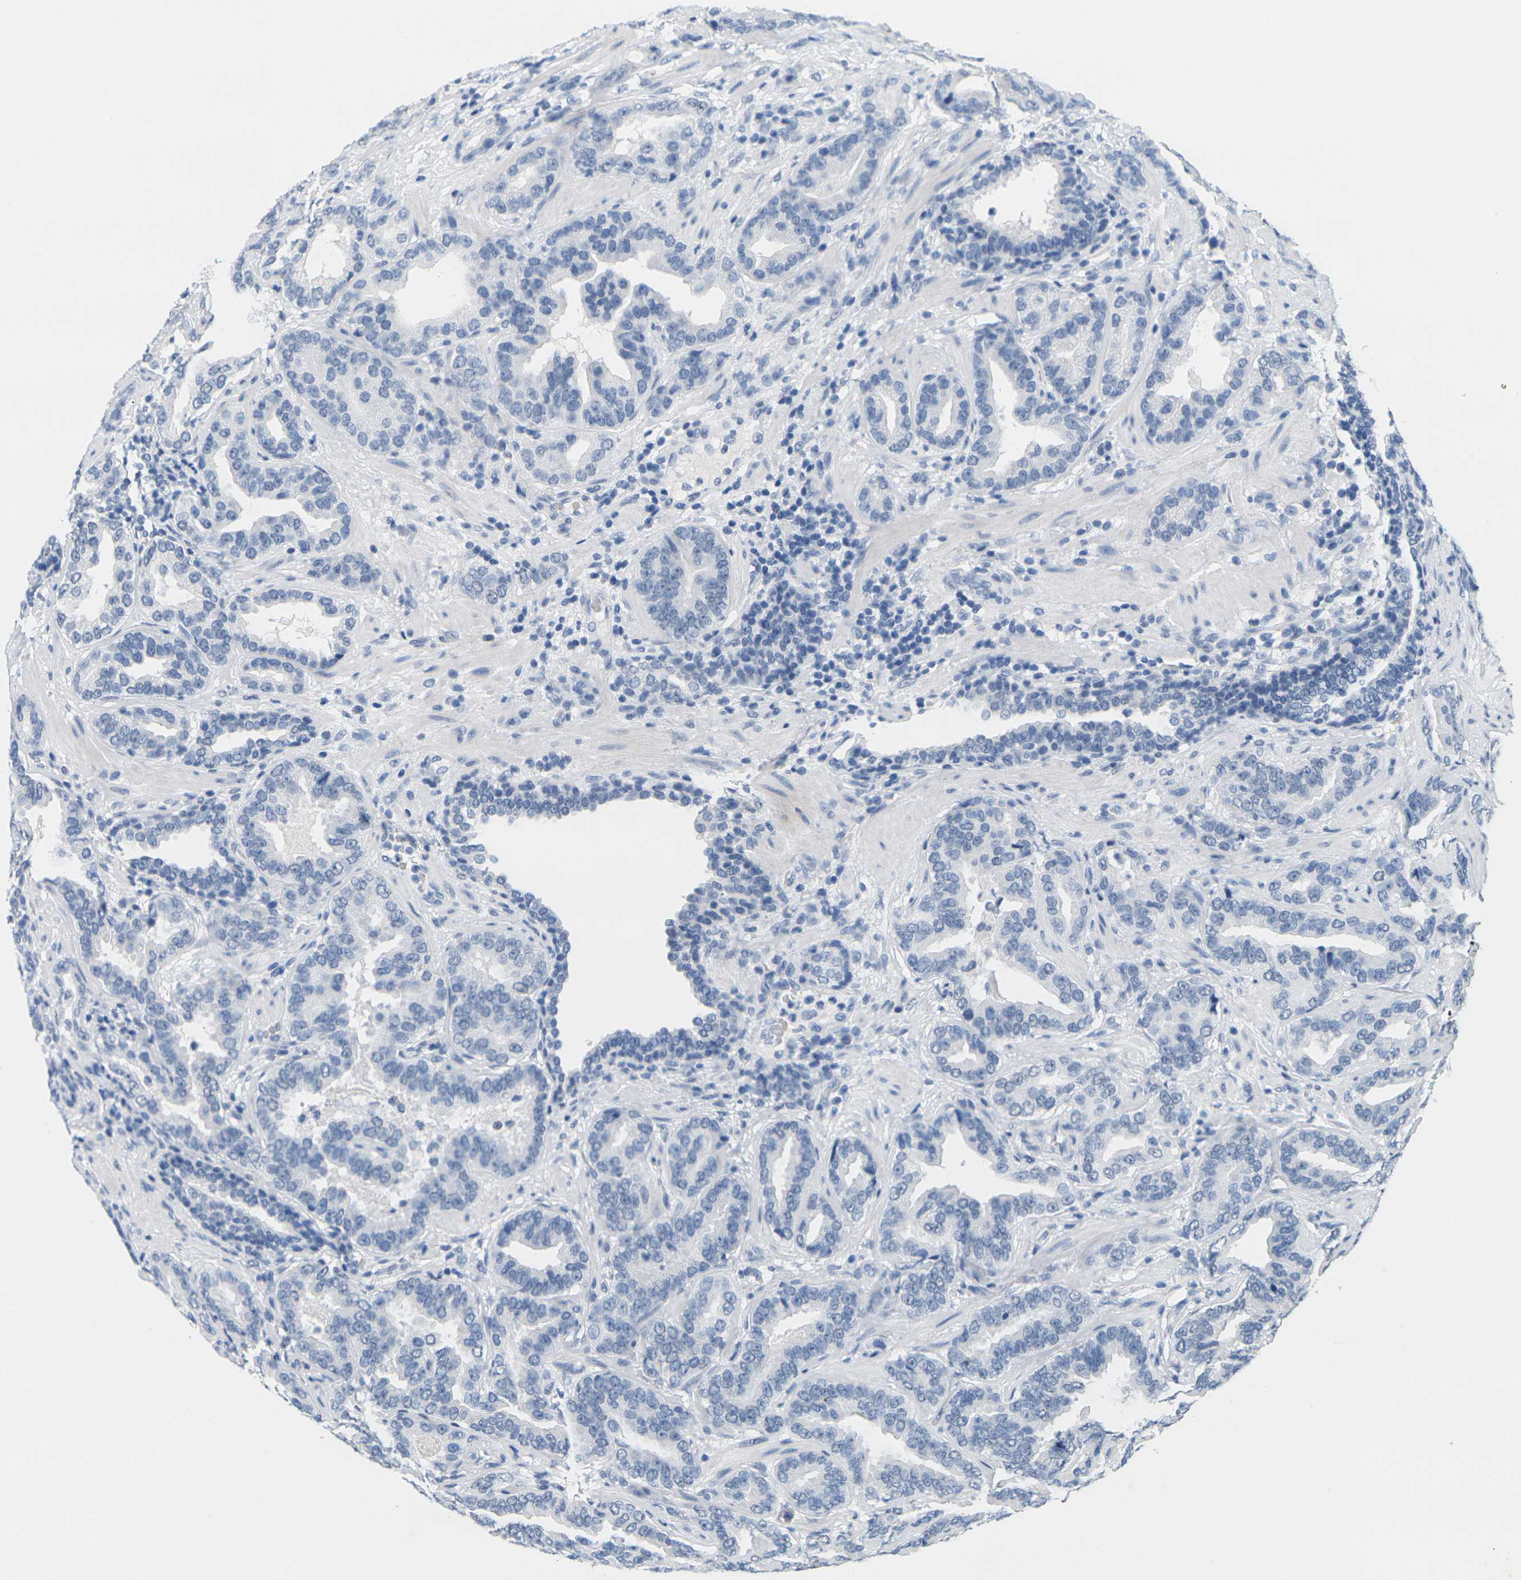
{"staining": {"intensity": "negative", "quantity": "none", "location": "none"}, "tissue": "prostate cancer", "cell_type": "Tumor cells", "image_type": "cancer", "snomed": [{"axis": "morphology", "description": "Adenocarcinoma, Low grade"}, {"axis": "topography", "description": "Prostate"}], "caption": "High magnification brightfield microscopy of adenocarcinoma (low-grade) (prostate) stained with DAB (brown) and counterstained with hematoxylin (blue): tumor cells show no significant positivity. (DAB immunohistochemistry (IHC) visualized using brightfield microscopy, high magnification).", "gene": "CTAG1A", "patient": {"sex": "male", "age": 59}}